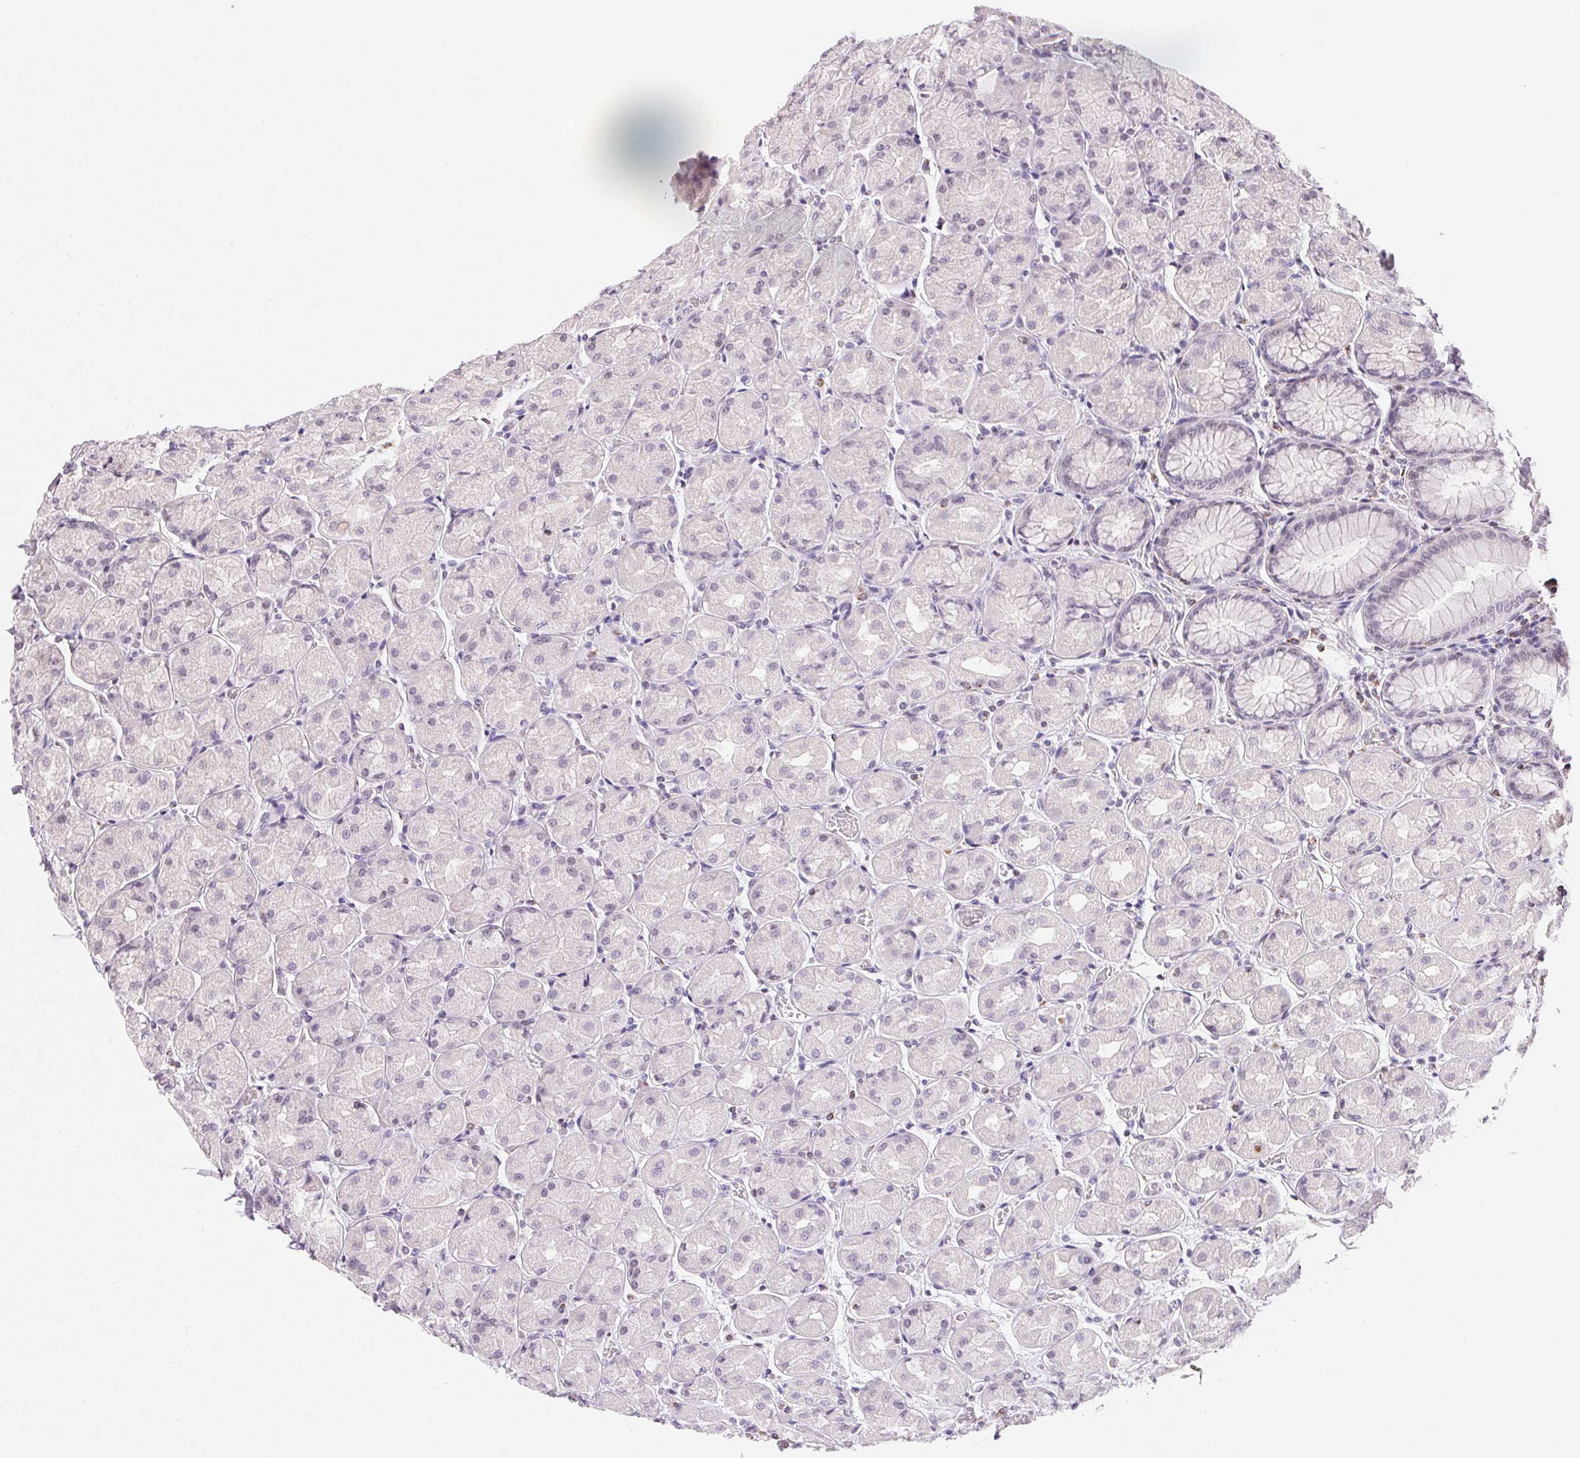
{"staining": {"intensity": "negative", "quantity": "none", "location": "none"}, "tissue": "stomach", "cell_type": "Glandular cells", "image_type": "normal", "snomed": [{"axis": "morphology", "description": "Normal tissue, NOS"}, {"axis": "topography", "description": "Stomach, upper"}], "caption": "High power microscopy image of an immunohistochemistry (IHC) photomicrograph of normal stomach, revealing no significant expression in glandular cells.", "gene": "GIPC2", "patient": {"sex": "female", "age": 56}}